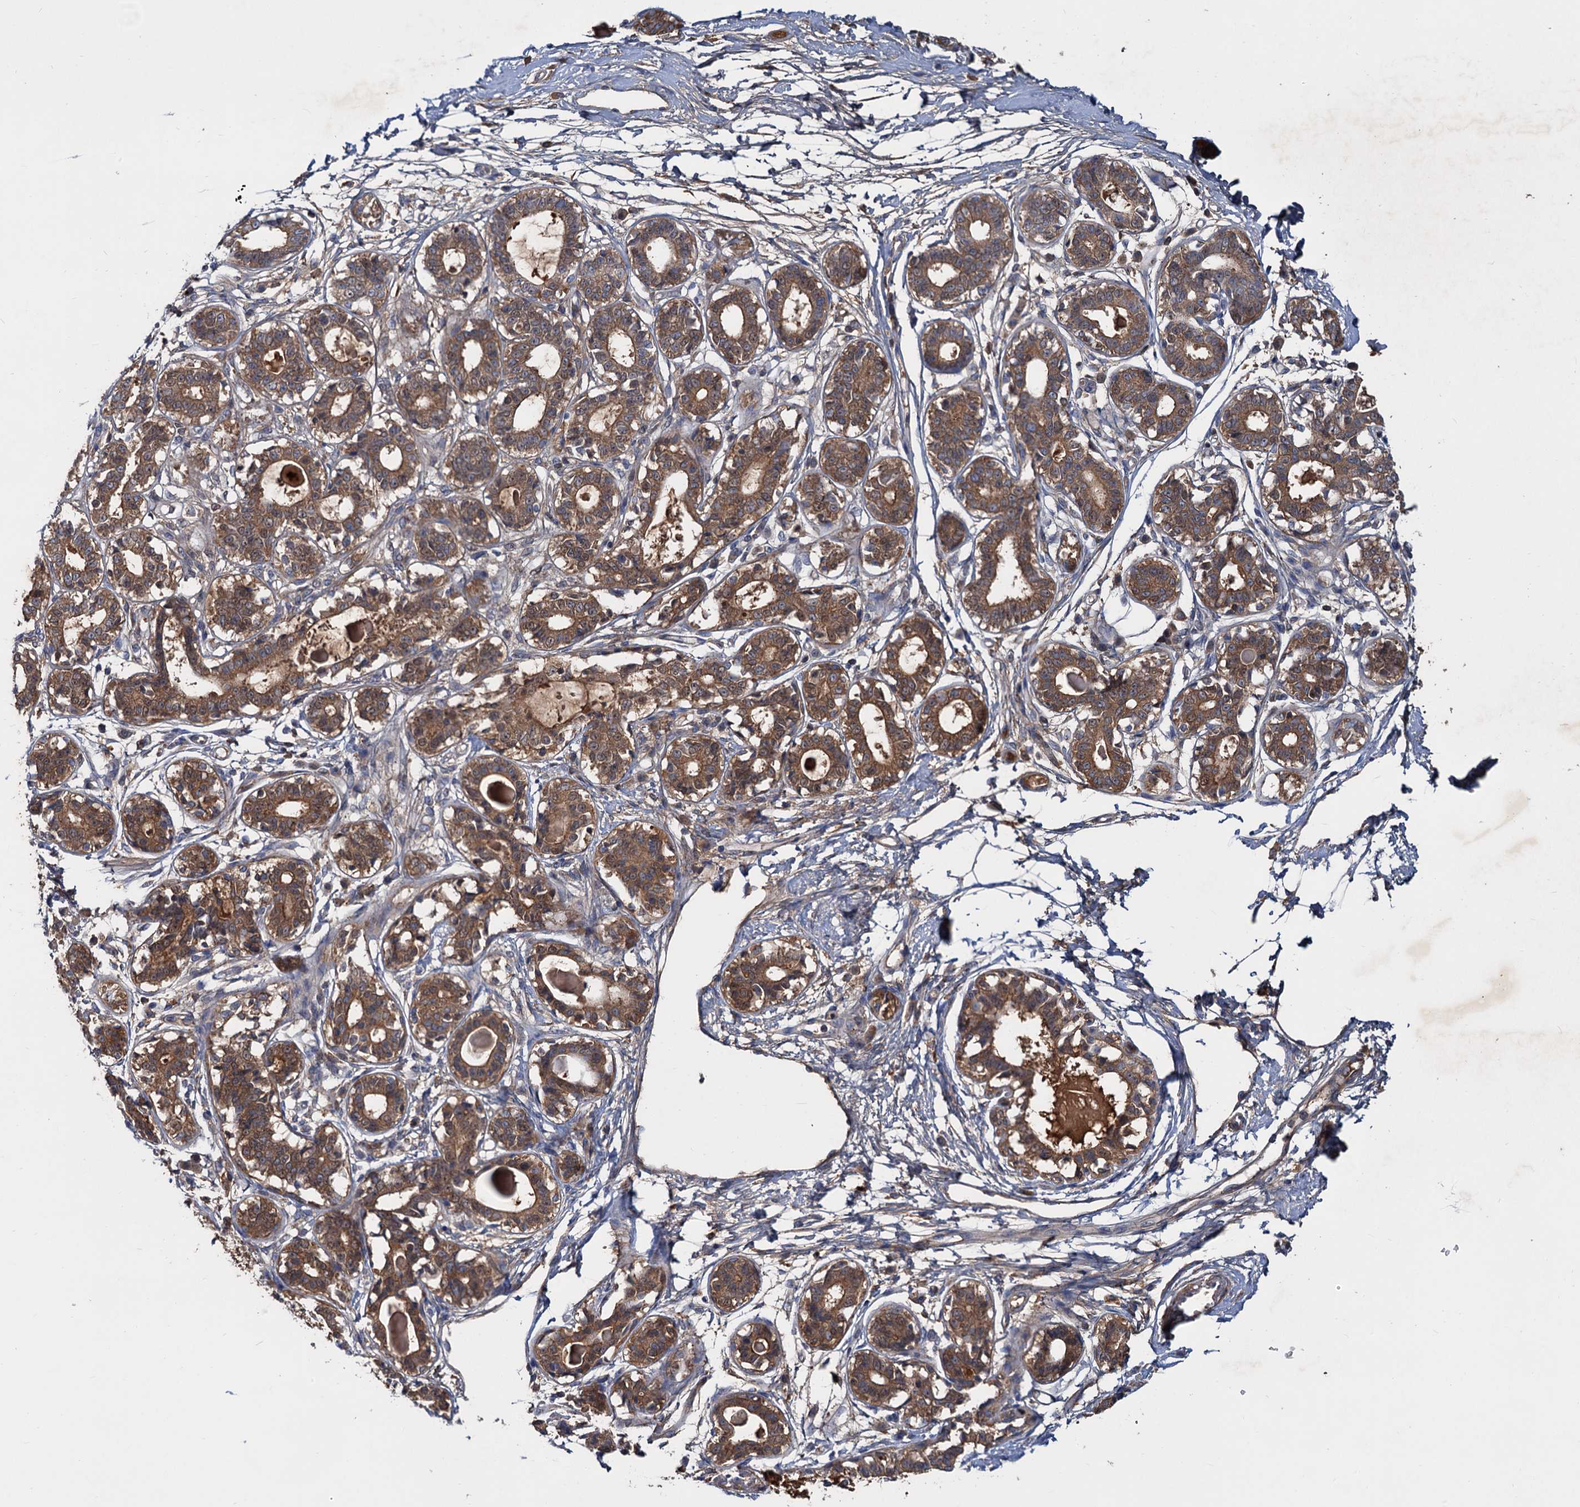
{"staining": {"intensity": "strong", "quantity": ">75%", "location": "cytoplasmic/membranous"}, "tissue": "breast", "cell_type": "Glandular cells", "image_type": "normal", "snomed": [{"axis": "morphology", "description": "Normal tissue, NOS"}, {"axis": "topography", "description": "Breast"}], "caption": "Protein analysis of benign breast shows strong cytoplasmic/membranous expression in about >75% of glandular cells.", "gene": "CHRD", "patient": {"sex": "female", "age": 45}}